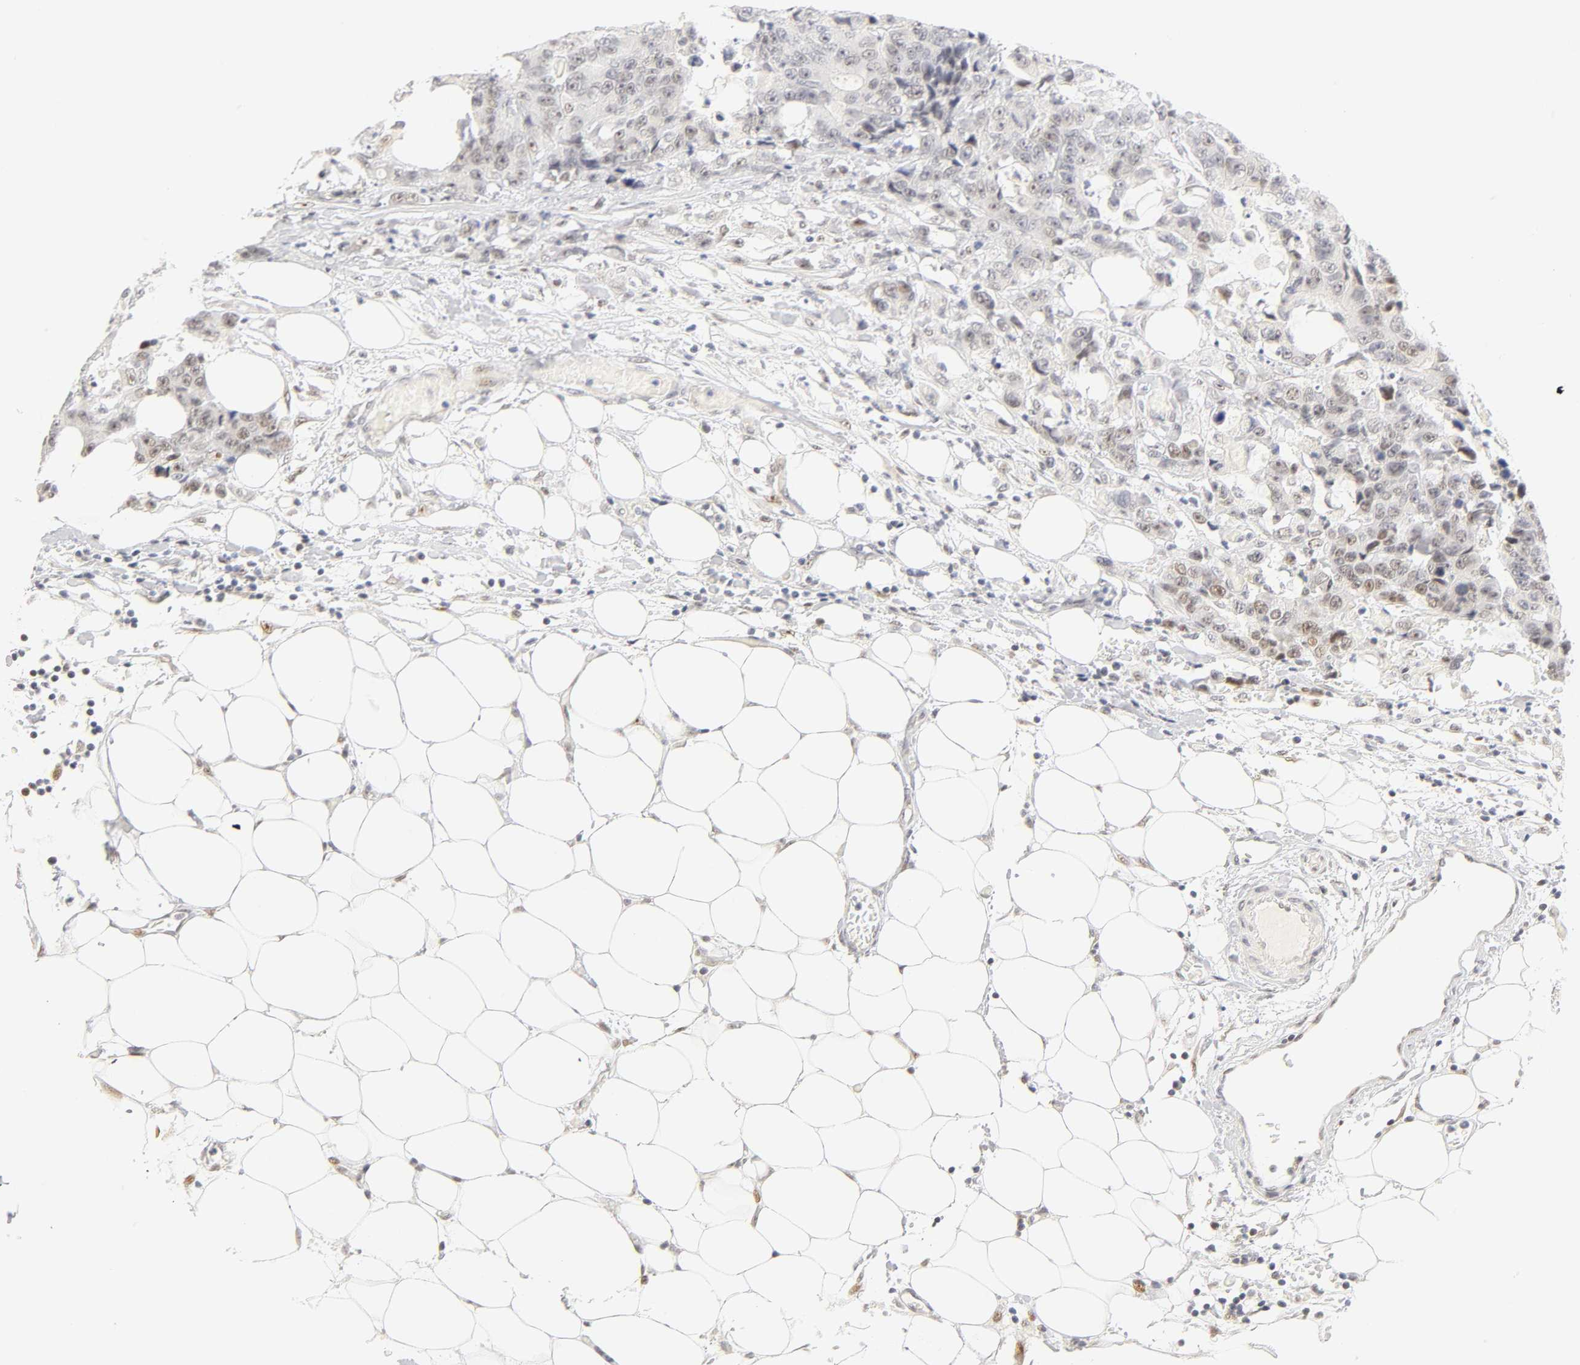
{"staining": {"intensity": "weak", "quantity": "<25%", "location": "nuclear"}, "tissue": "colorectal cancer", "cell_type": "Tumor cells", "image_type": "cancer", "snomed": [{"axis": "morphology", "description": "Adenocarcinoma, NOS"}, {"axis": "topography", "description": "Colon"}], "caption": "Immunohistochemistry histopathology image of neoplastic tissue: human colorectal cancer stained with DAB (3,3'-diaminobenzidine) demonstrates no significant protein expression in tumor cells.", "gene": "MNAT1", "patient": {"sex": "female", "age": 86}}